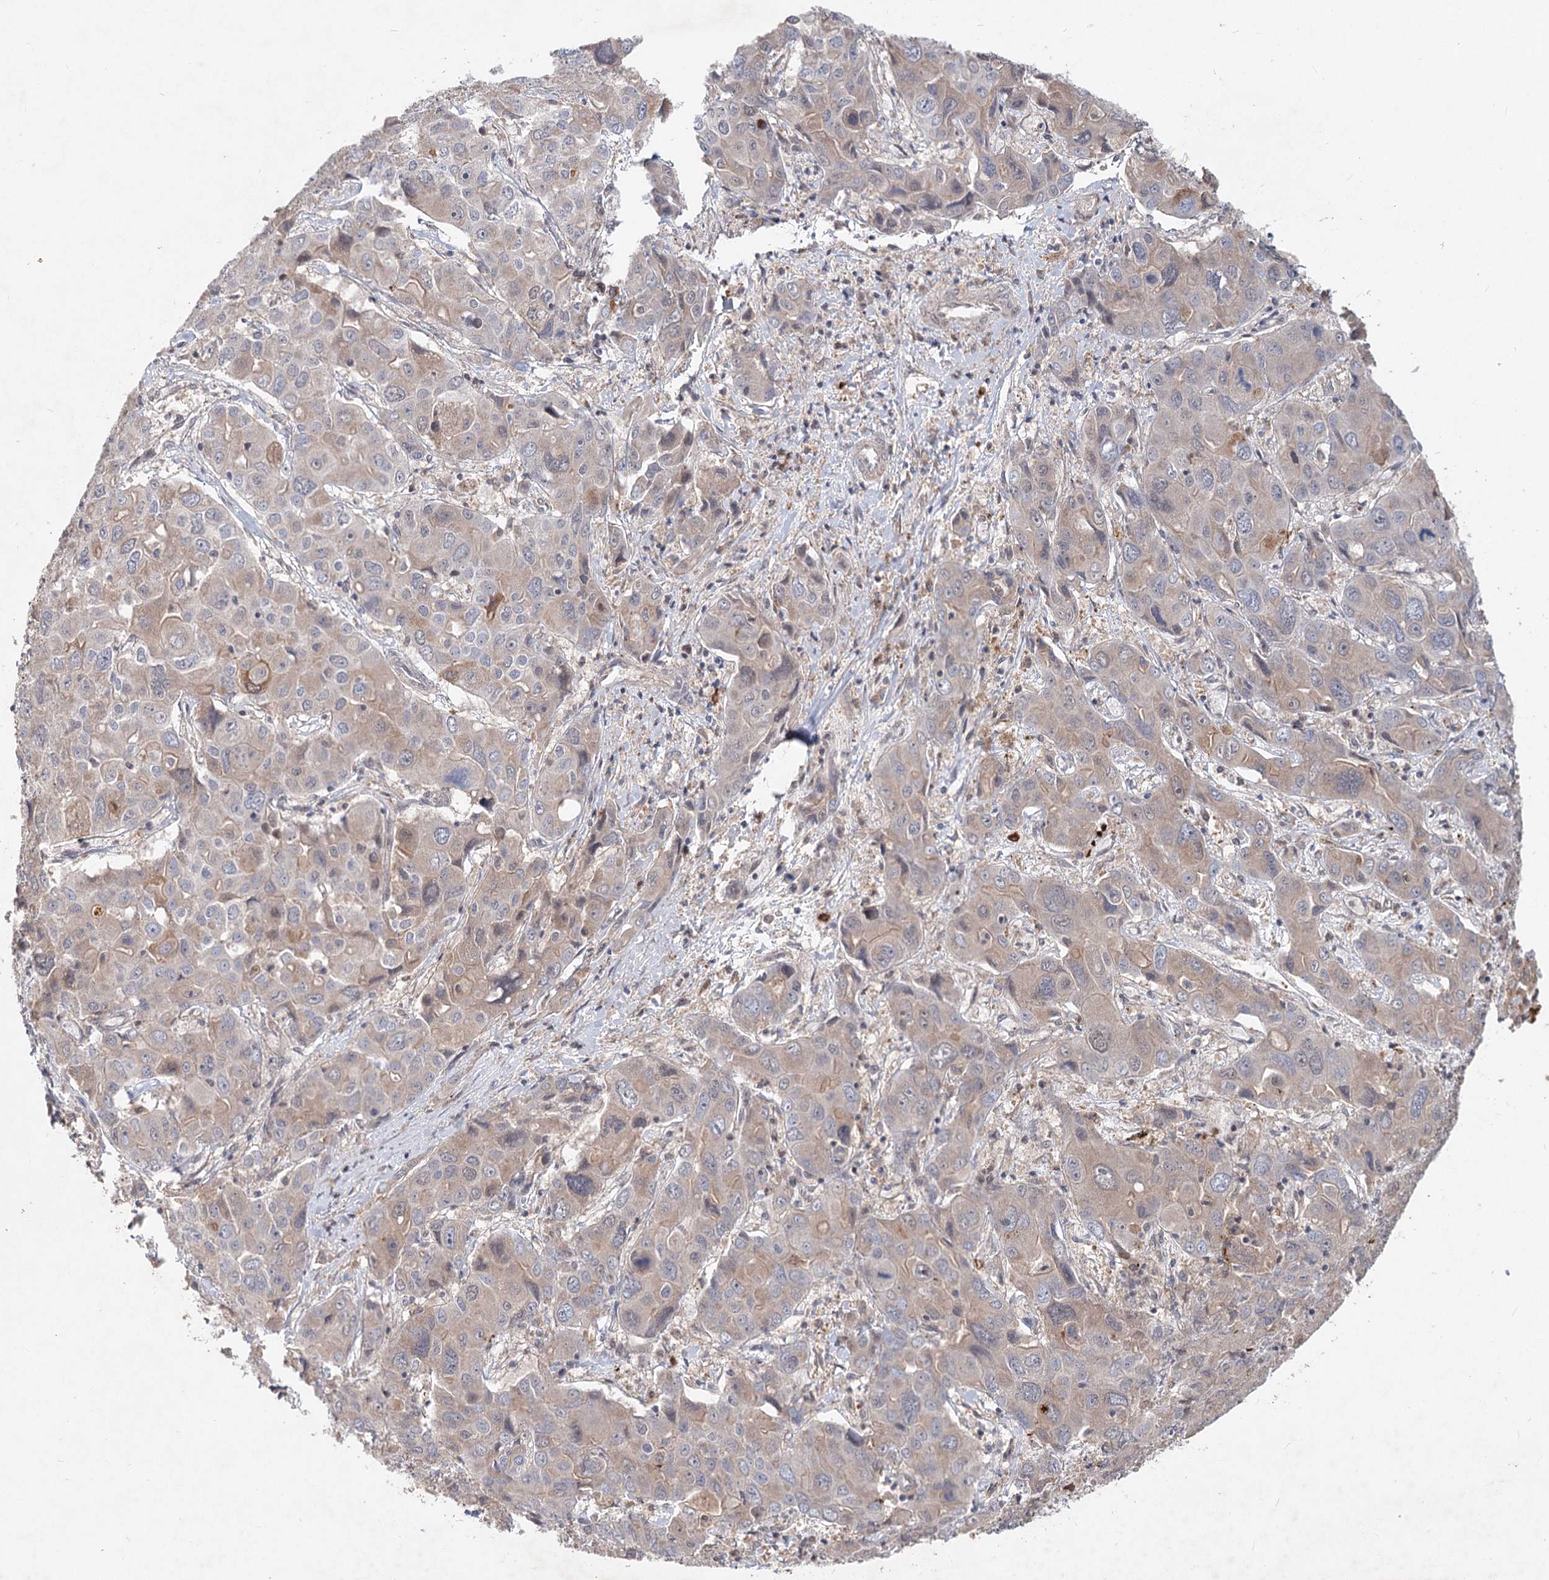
{"staining": {"intensity": "weak", "quantity": "<25%", "location": "cytoplasmic/membranous"}, "tissue": "liver cancer", "cell_type": "Tumor cells", "image_type": "cancer", "snomed": [{"axis": "morphology", "description": "Cholangiocarcinoma"}, {"axis": "topography", "description": "Liver"}], "caption": "A micrograph of liver cancer stained for a protein exhibits no brown staining in tumor cells.", "gene": "AP3B1", "patient": {"sex": "male", "age": 67}}